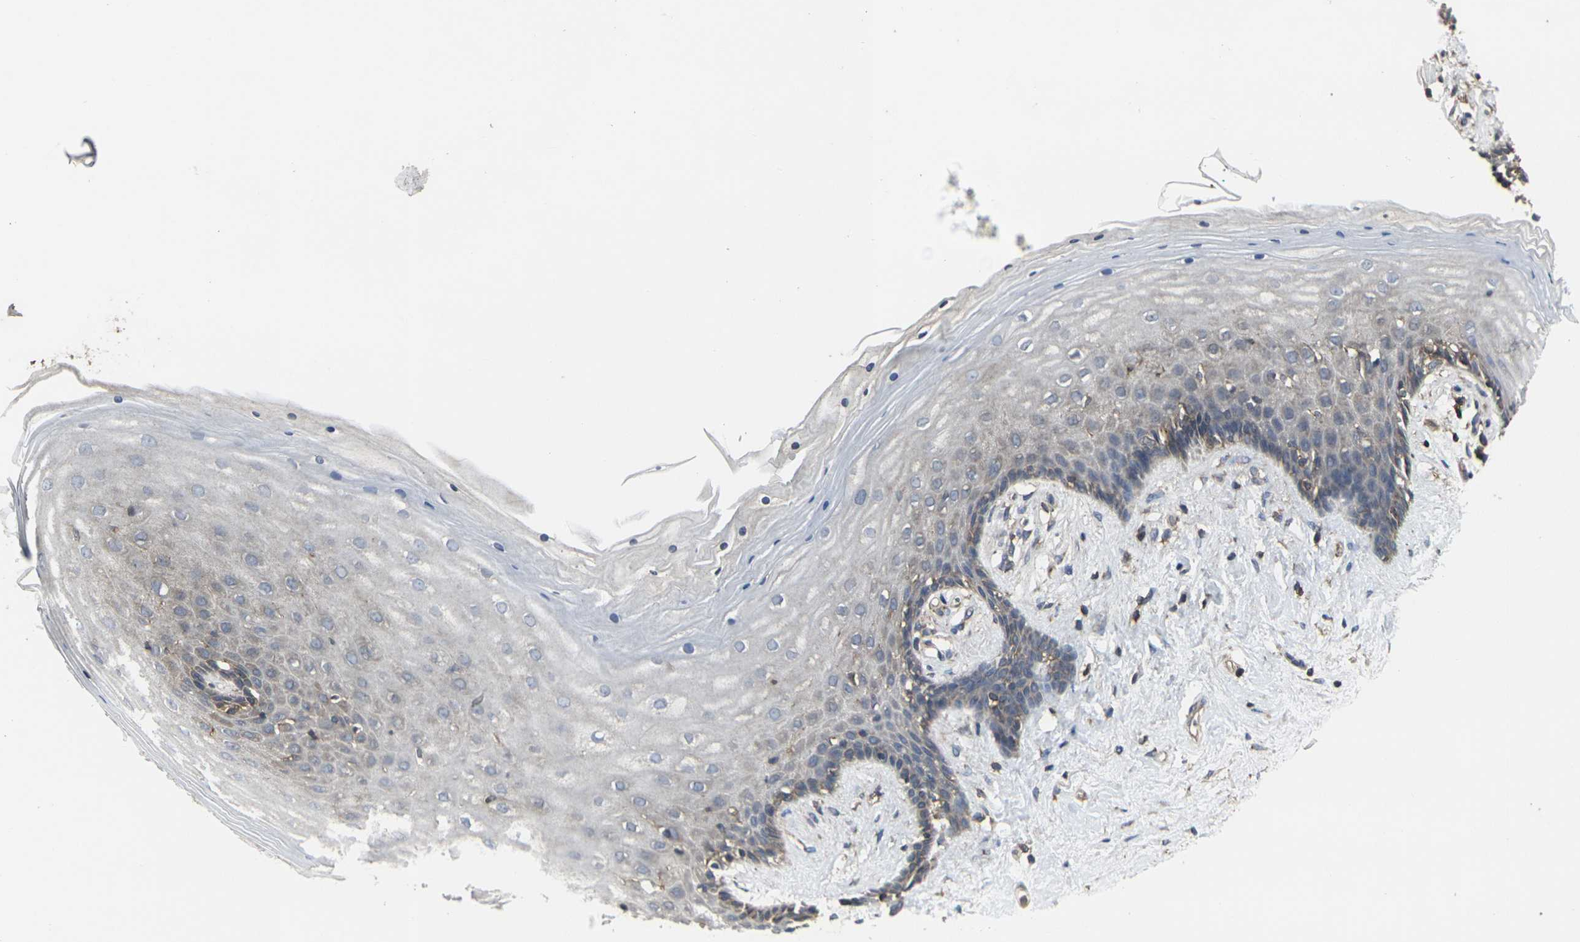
{"staining": {"intensity": "weak", "quantity": "<25%", "location": "cytoplasmic/membranous"}, "tissue": "vagina", "cell_type": "Squamous epithelial cells", "image_type": "normal", "snomed": [{"axis": "morphology", "description": "Normal tissue, NOS"}, {"axis": "topography", "description": "Vagina"}], "caption": "Squamous epithelial cells show no significant positivity in normal vagina. The staining was performed using DAB to visualize the protein expression in brown, while the nuclei were stained in blue with hematoxylin (Magnification: 20x).", "gene": "PRKACB", "patient": {"sex": "female", "age": 44}}